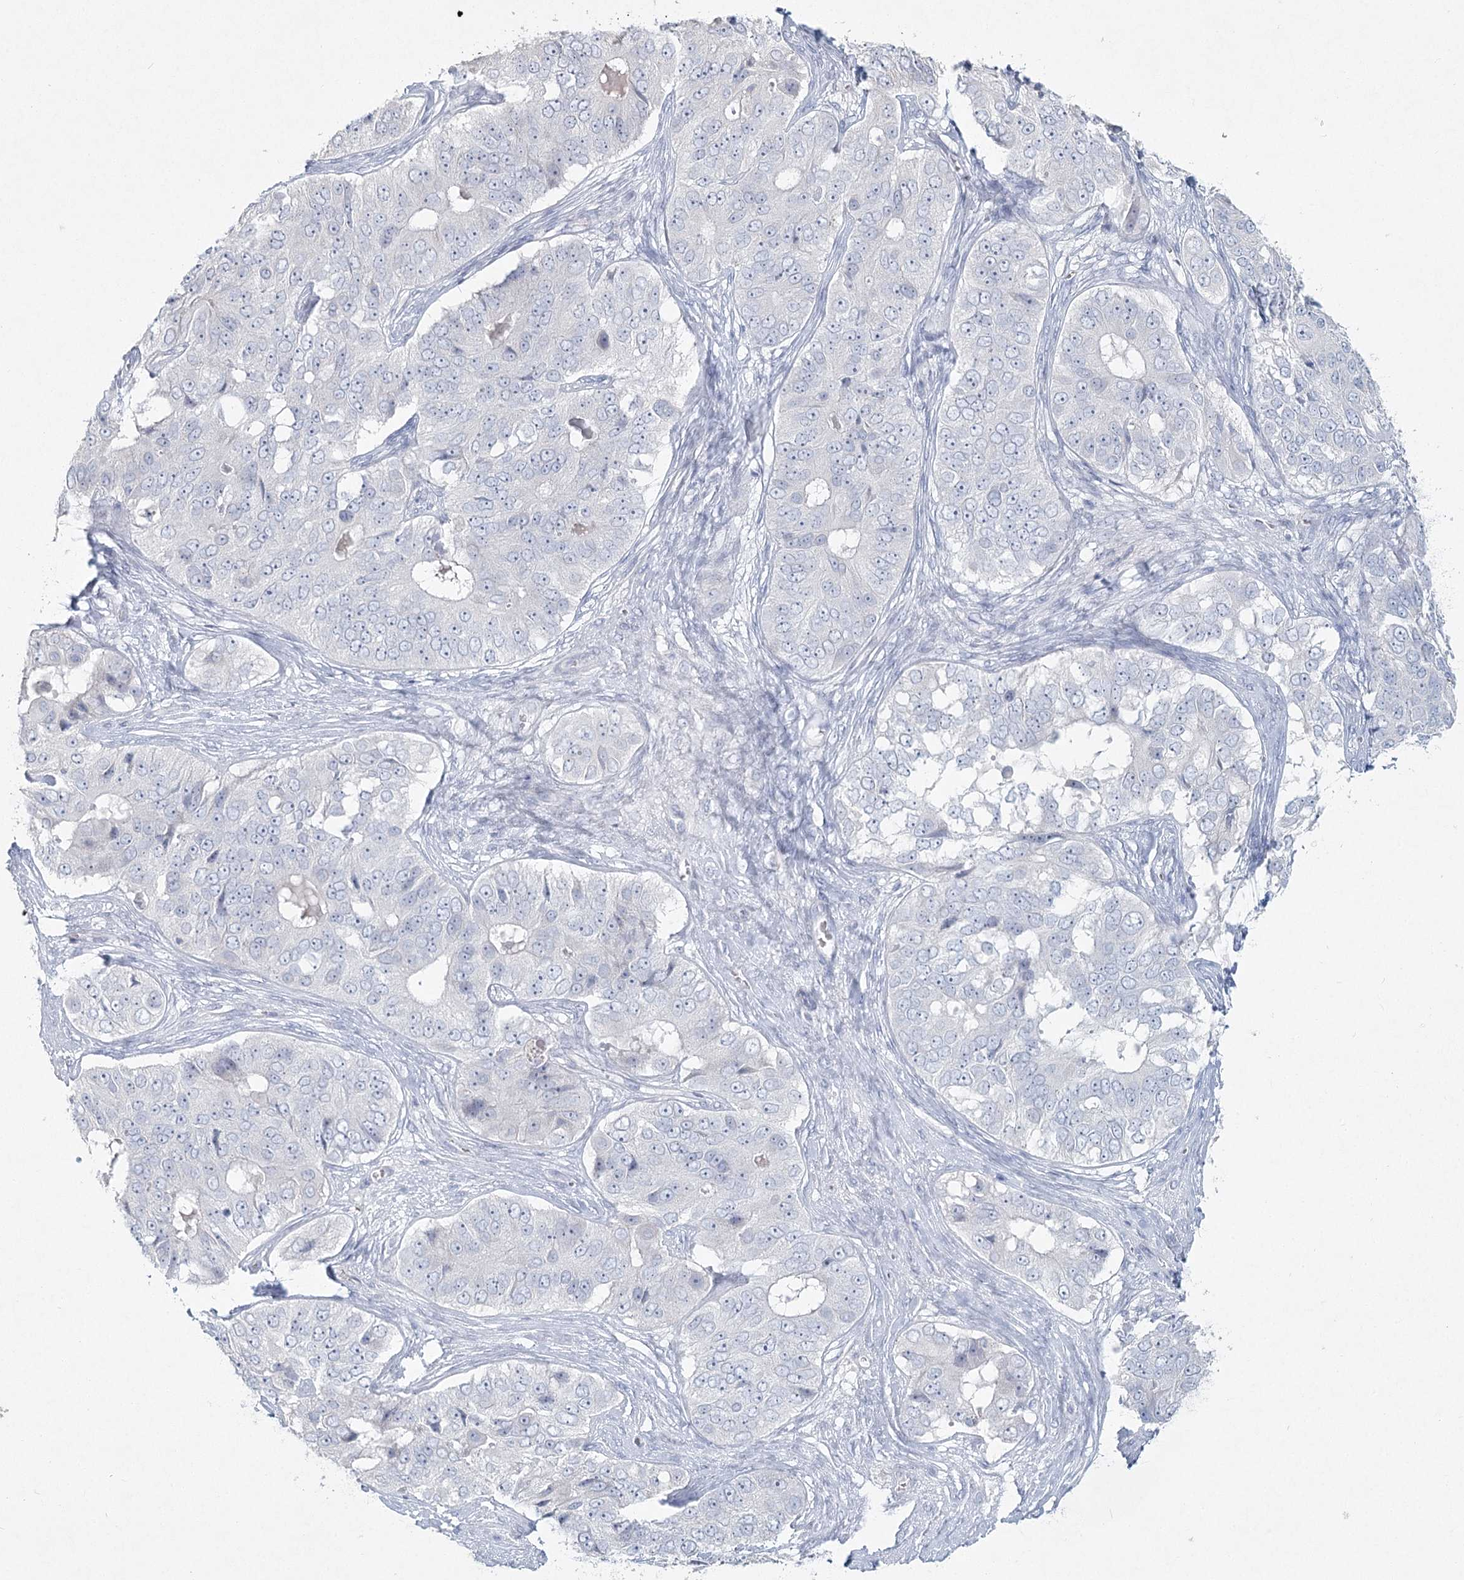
{"staining": {"intensity": "negative", "quantity": "none", "location": "none"}, "tissue": "ovarian cancer", "cell_type": "Tumor cells", "image_type": "cancer", "snomed": [{"axis": "morphology", "description": "Carcinoma, endometroid"}, {"axis": "topography", "description": "Ovary"}], "caption": "This is an immunohistochemistry image of human ovarian endometroid carcinoma. There is no expression in tumor cells.", "gene": "LRP2BP", "patient": {"sex": "female", "age": 51}}